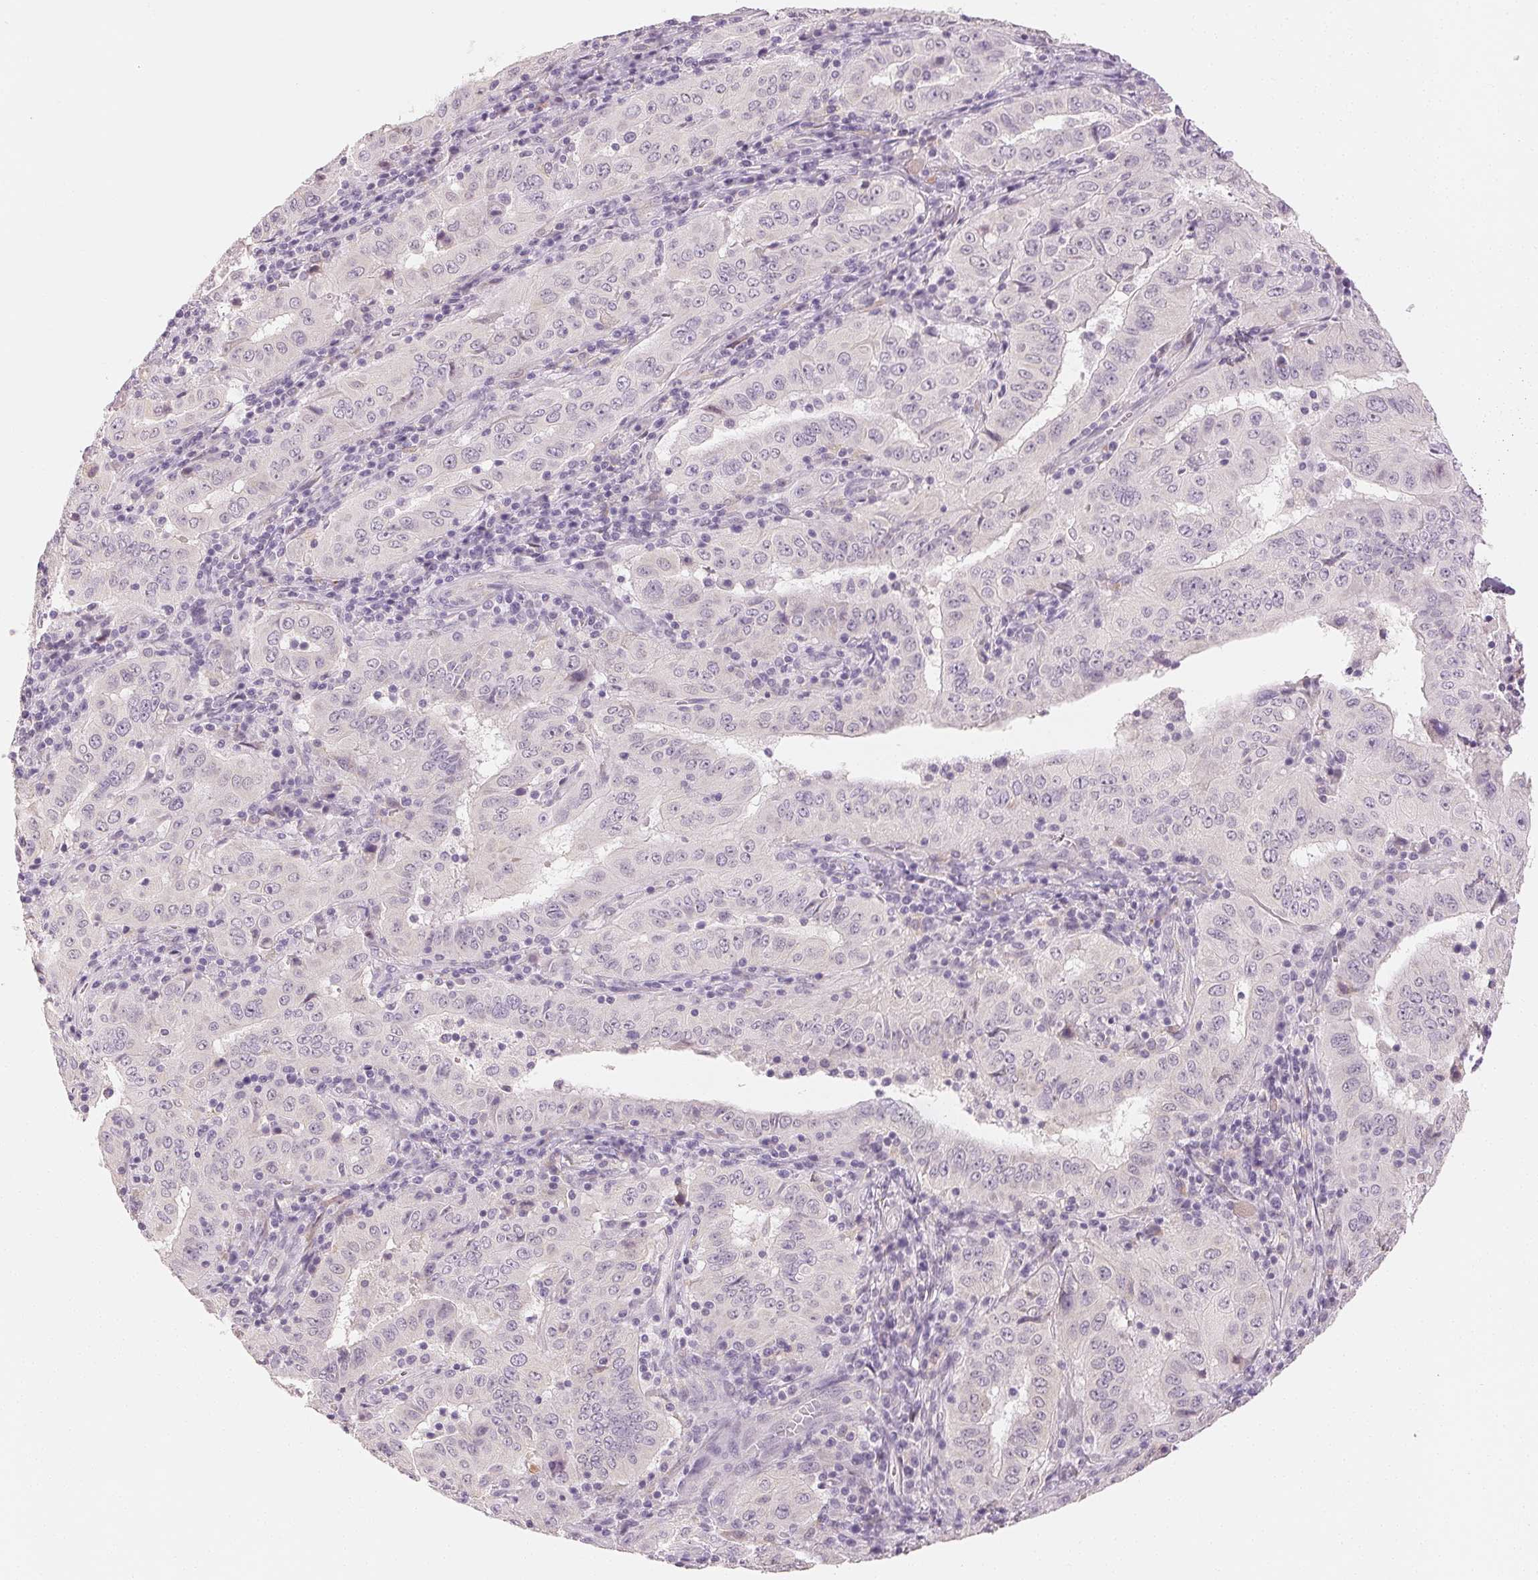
{"staining": {"intensity": "negative", "quantity": "none", "location": "none"}, "tissue": "pancreatic cancer", "cell_type": "Tumor cells", "image_type": "cancer", "snomed": [{"axis": "morphology", "description": "Adenocarcinoma, NOS"}, {"axis": "topography", "description": "Pancreas"}], "caption": "This micrograph is of pancreatic cancer stained with immunohistochemistry to label a protein in brown with the nuclei are counter-stained blue. There is no expression in tumor cells. (Stains: DAB (3,3'-diaminobenzidine) IHC with hematoxylin counter stain, Microscopy: brightfield microscopy at high magnification).", "gene": "MAP1LC3A", "patient": {"sex": "male", "age": 63}}